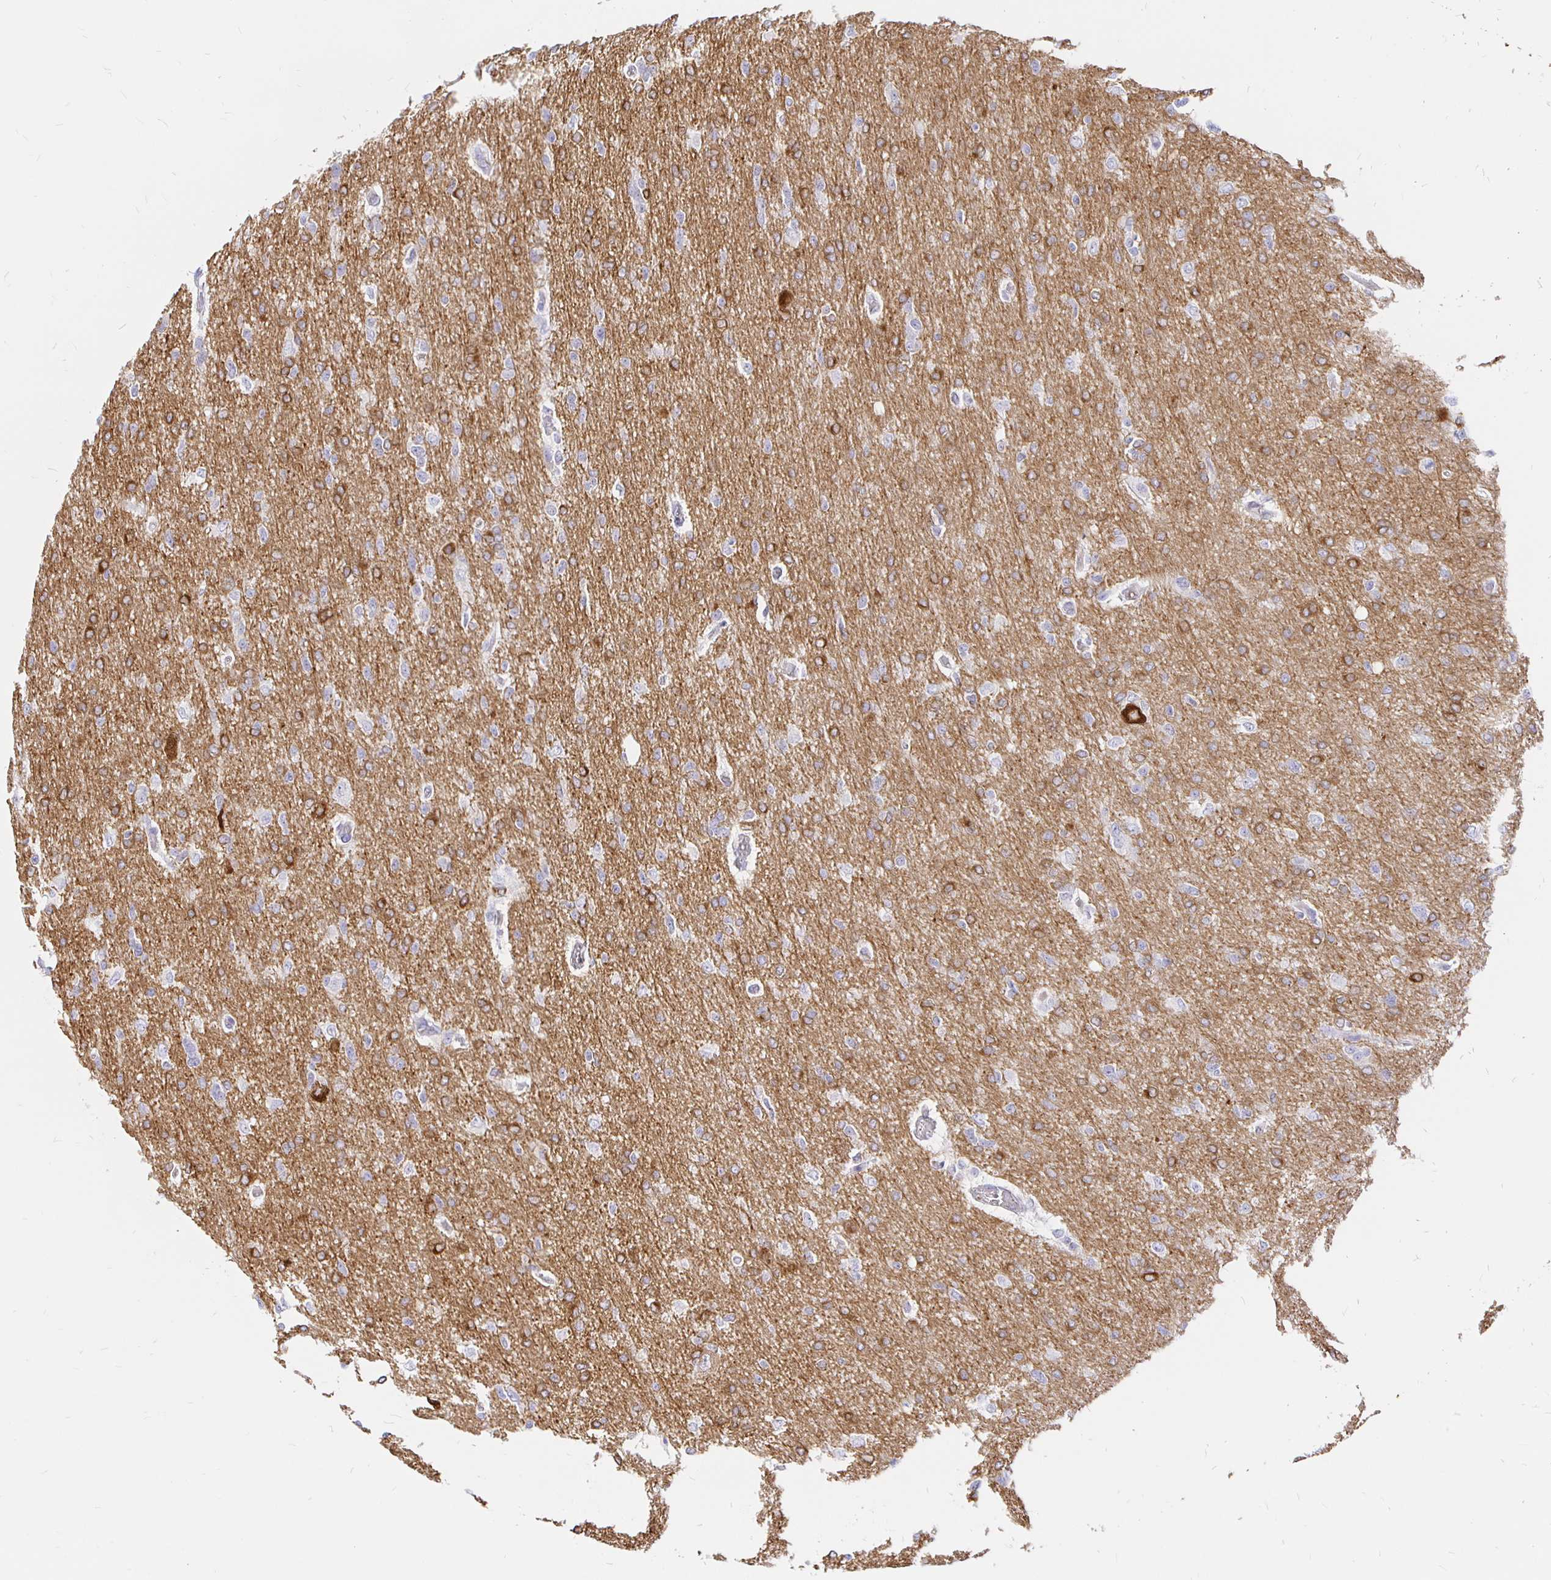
{"staining": {"intensity": "moderate", "quantity": "<25%", "location": "cytoplasmic/membranous"}, "tissue": "glioma", "cell_type": "Tumor cells", "image_type": "cancer", "snomed": [{"axis": "morphology", "description": "Glioma, malignant, Low grade"}, {"axis": "topography", "description": "Brain"}], "caption": "An image showing moderate cytoplasmic/membranous expression in approximately <25% of tumor cells in malignant glioma (low-grade), as visualized by brown immunohistochemical staining.", "gene": "NECAB1", "patient": {"sex": "male", "age": 26}}